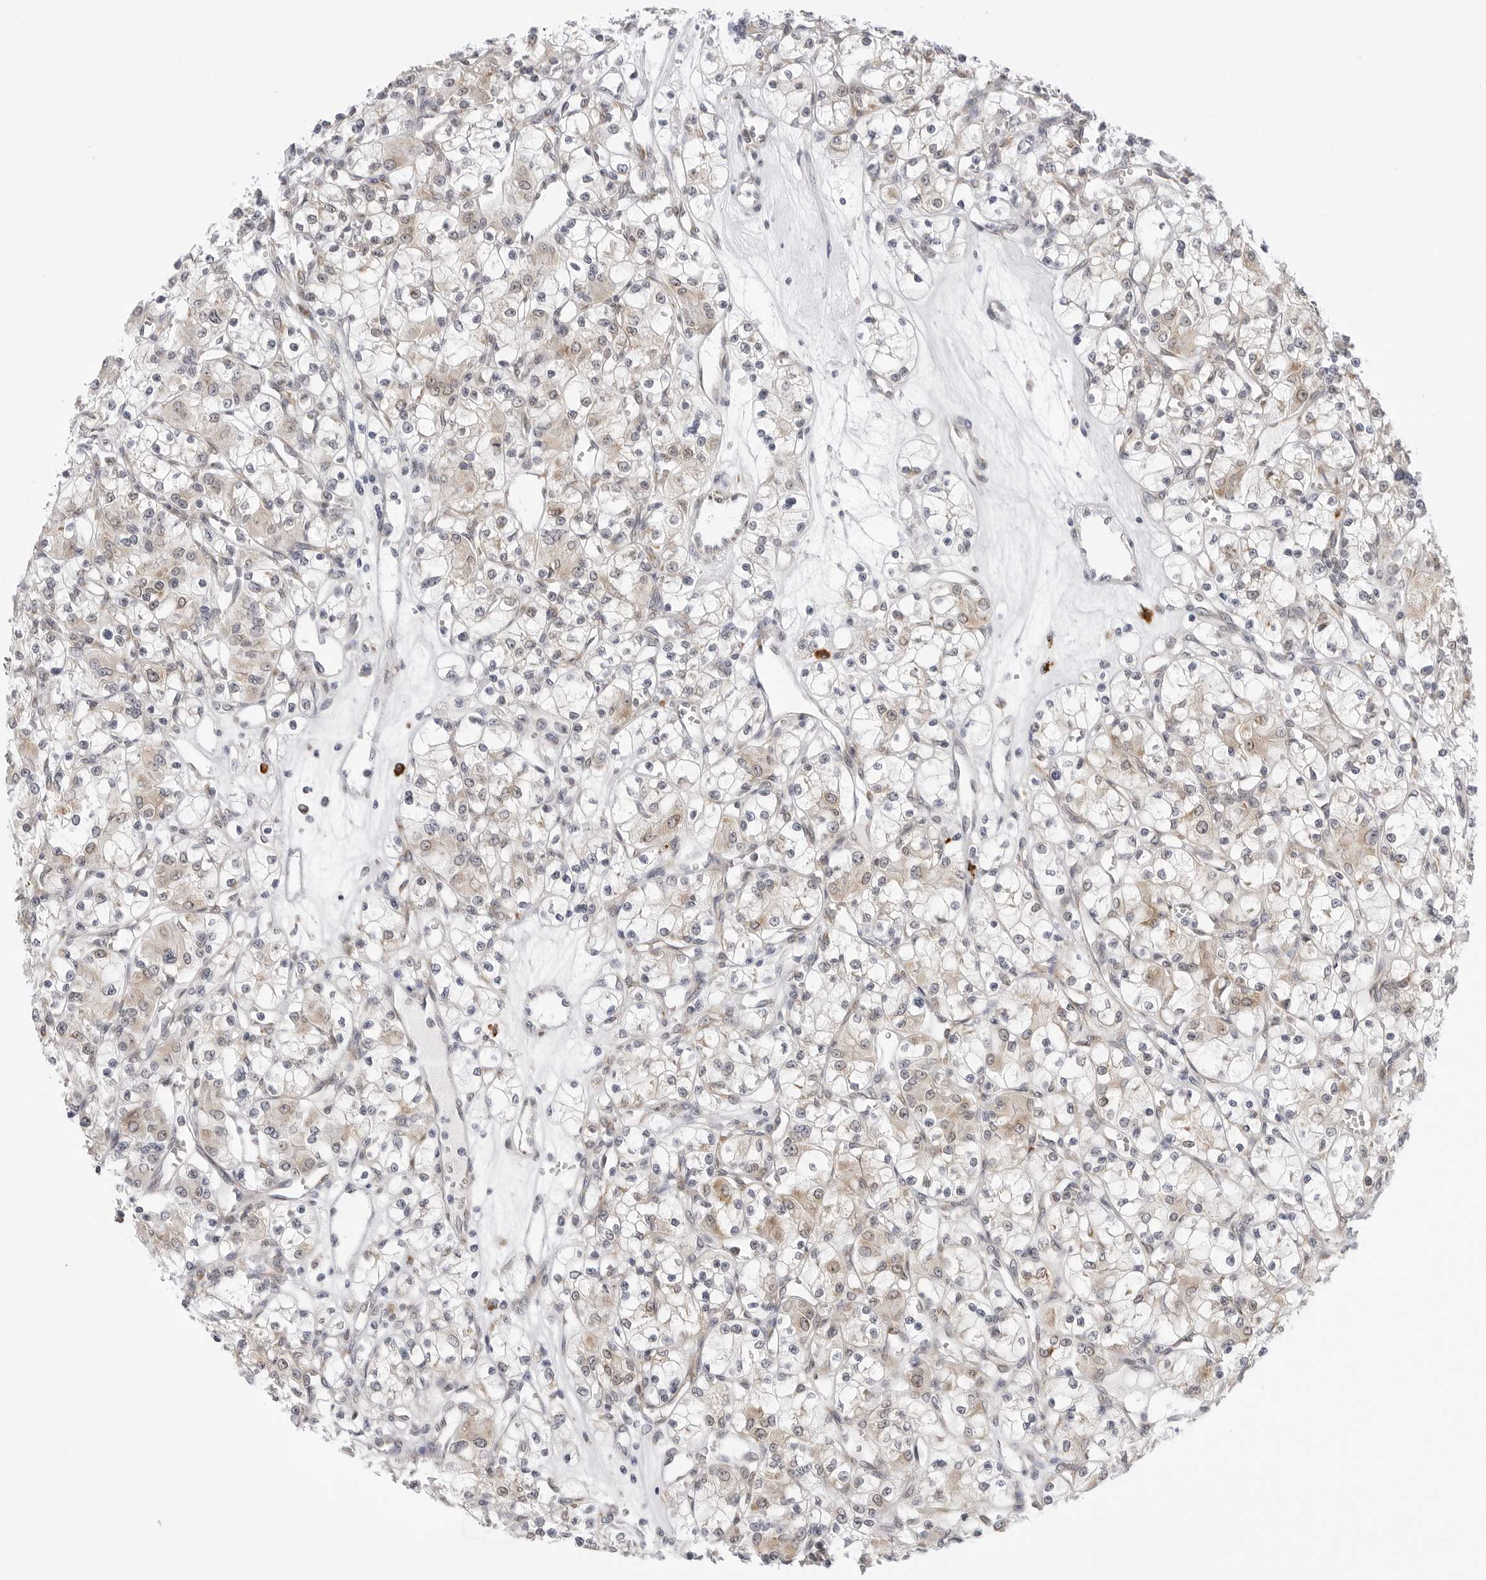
{"staining": {"intensity": "weak", "quantity": "25%-75%", "location": "cytoplasmic/membranous"}, "tissue": "renal cancer", "cell_type": "Tumor cells", "image_type": "cancer", "snomed": [{"axis": "morphology", "description": "Adenocarcinoma, NOS"}, {"axis": "topography", "description": "Kidney"}], "caption": "Renal adenocarcinoma was stained to show a protein in brown. There is low levels of weak cytoplasmic/membranous expression in approximately 25%-75% of tumor cells.", "gene": "RPN1", "patient": {"sex": "female", "age": 59}}